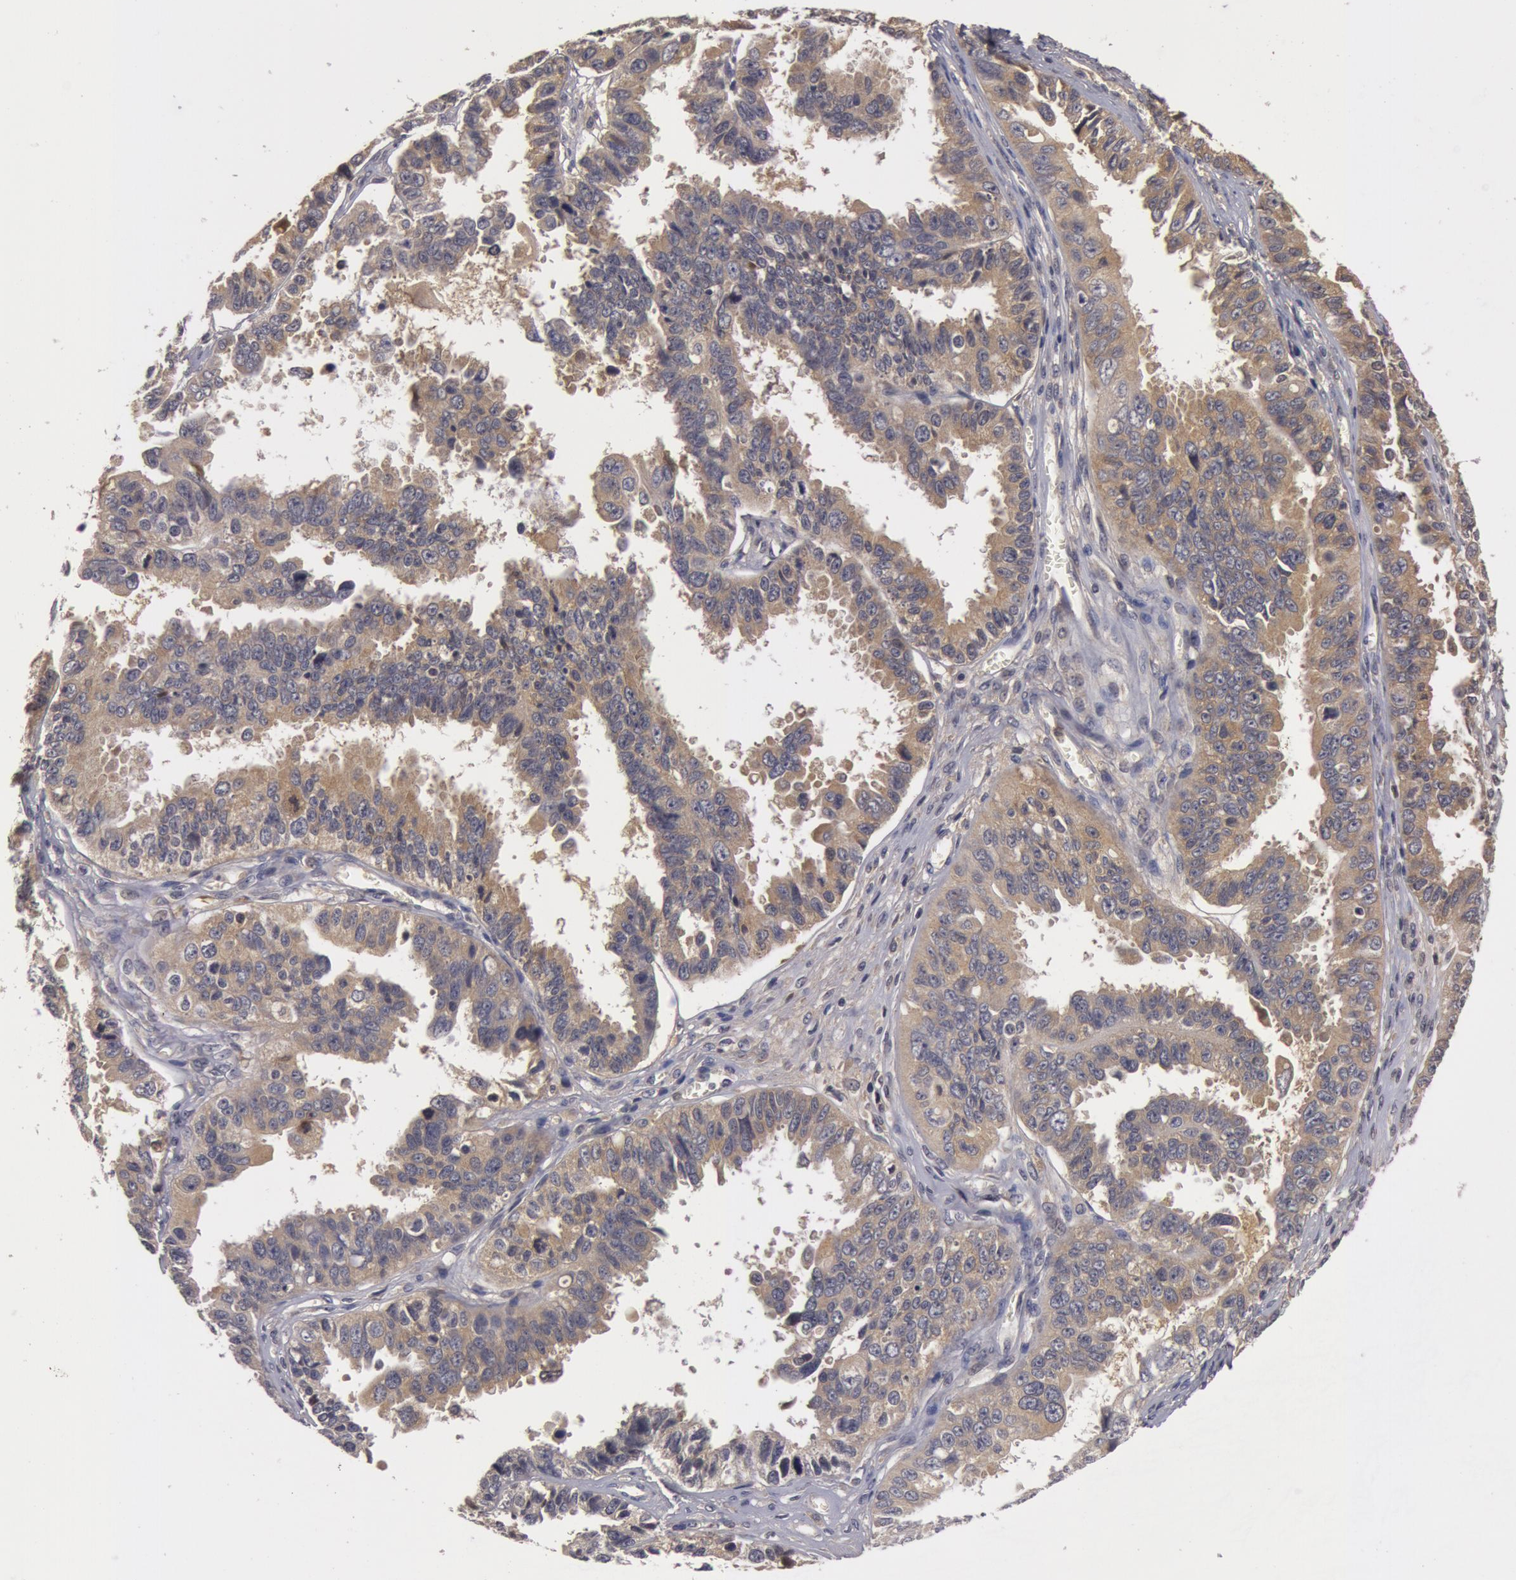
{"staining": {"intensity": "weak", "quantity": ">75%", "location": "cytoplasmic/membranous"}, "tissue": "ovarian cancer", "cell_type": "Tumor cells", "image_type": "cancer", "snomed": [{"axis": "morphology", "description": "Carcinoma, endometroid"}, {"axis": "topography", "description": "Ovary"}], "caption": "Endometroid carcinoma (ovarian) stained for a protein (brown) demonstrates weak cytoplasmic/membranous positive positivity in about >75% of tumor cells.", "gene": "BCHE", "patient": {"sex": "female", "age": 85}}